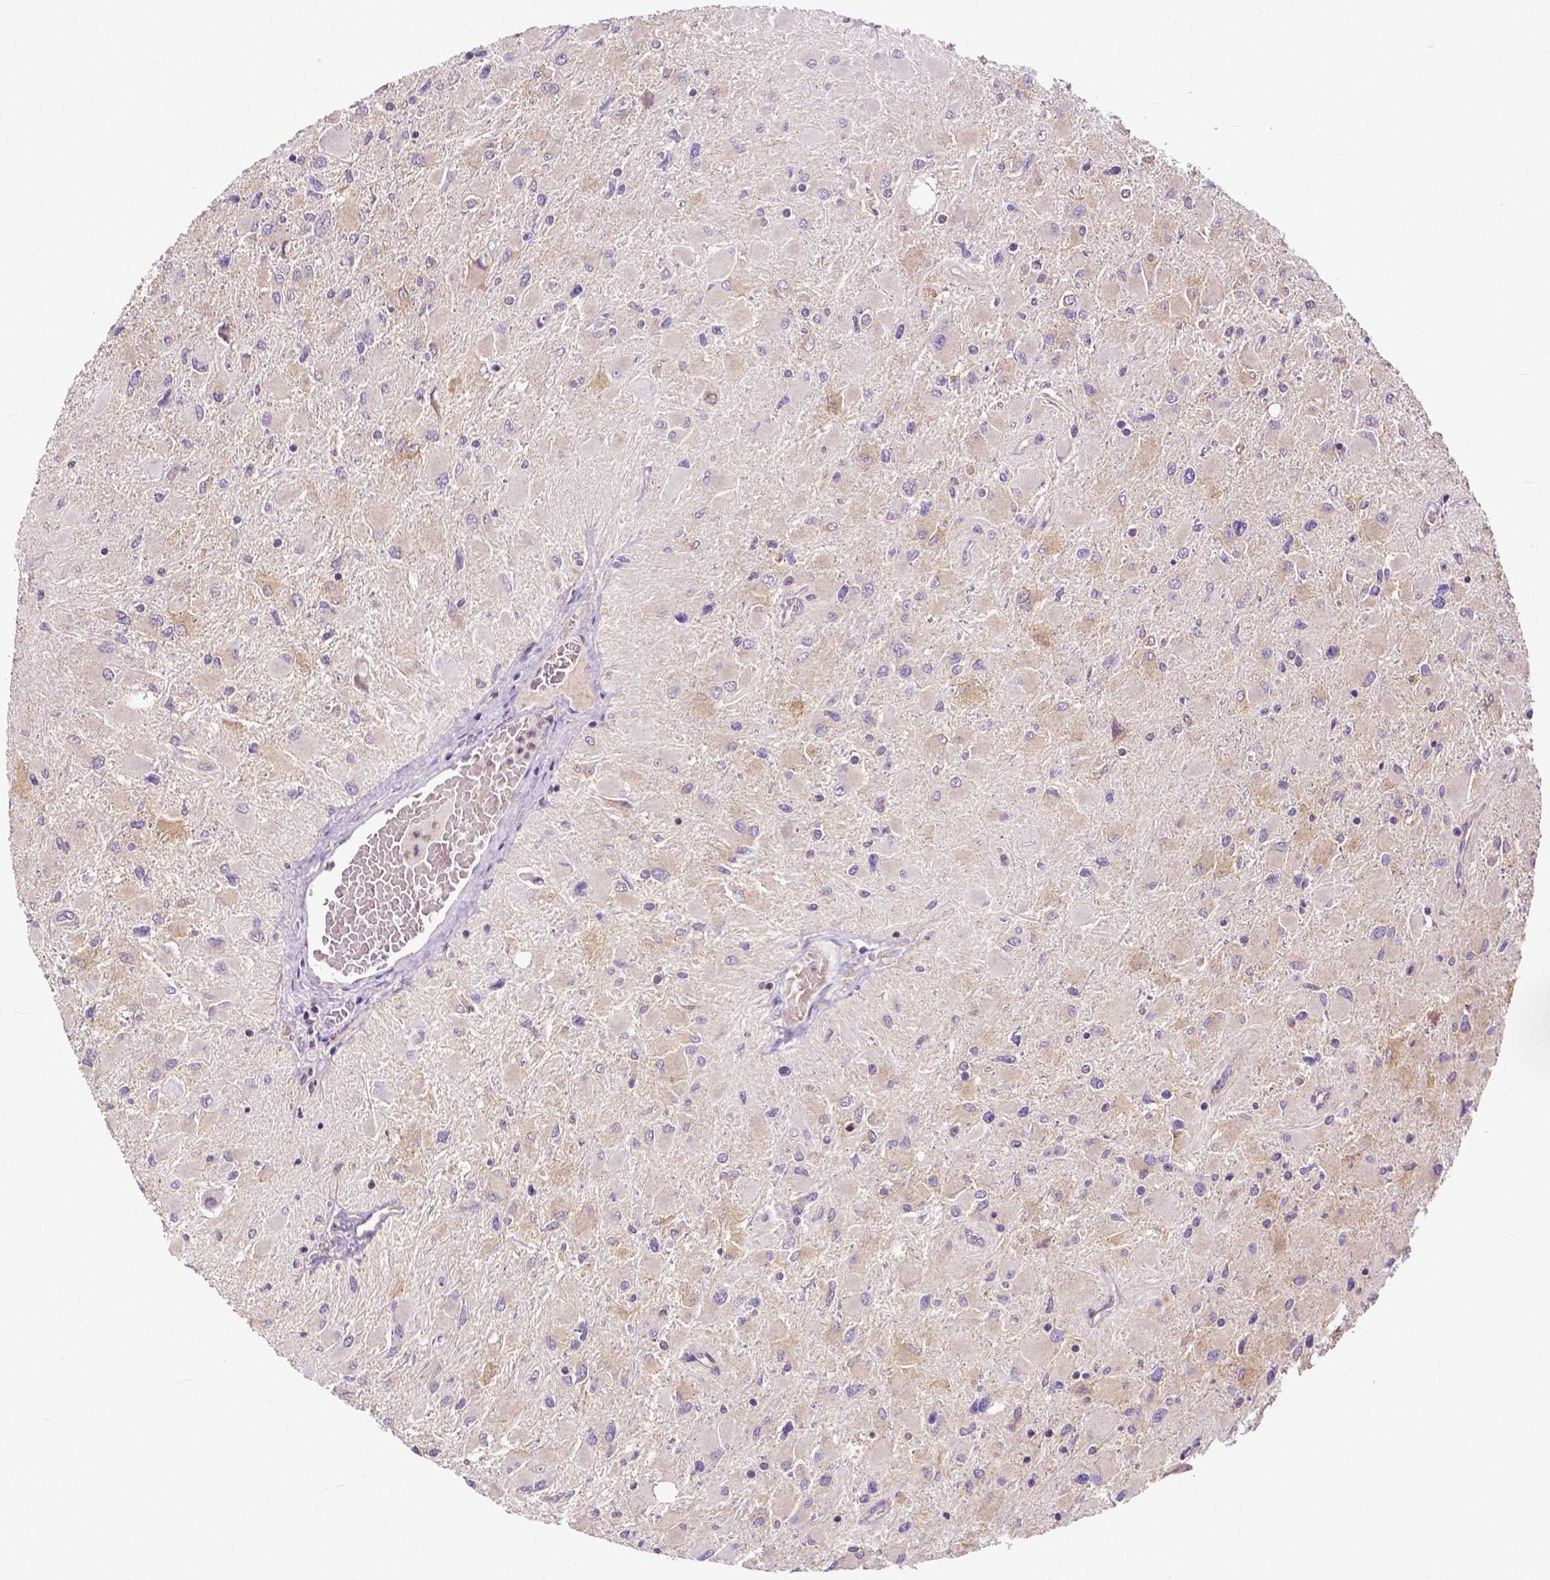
{"staining": {"intensity": "negative", "quantity": "none", "location": "none"}, "tissue": "glioma", "cell_type": "Tumor cells", "image_type": "cancer", "snomed": [{"axis": "morphology", "description": "Glioma, malignant, High grade"}, {"axis": "topography", "description": "Cerebral cortex"}], "caption": "Tumor cells show no significant protein positivity in malignant glioma (high-grade). (DAB IHC visualized using brightfield microscopy, high magnification).", "gene": "DICER1", "patient": {"sex": "female", "age": 36}}